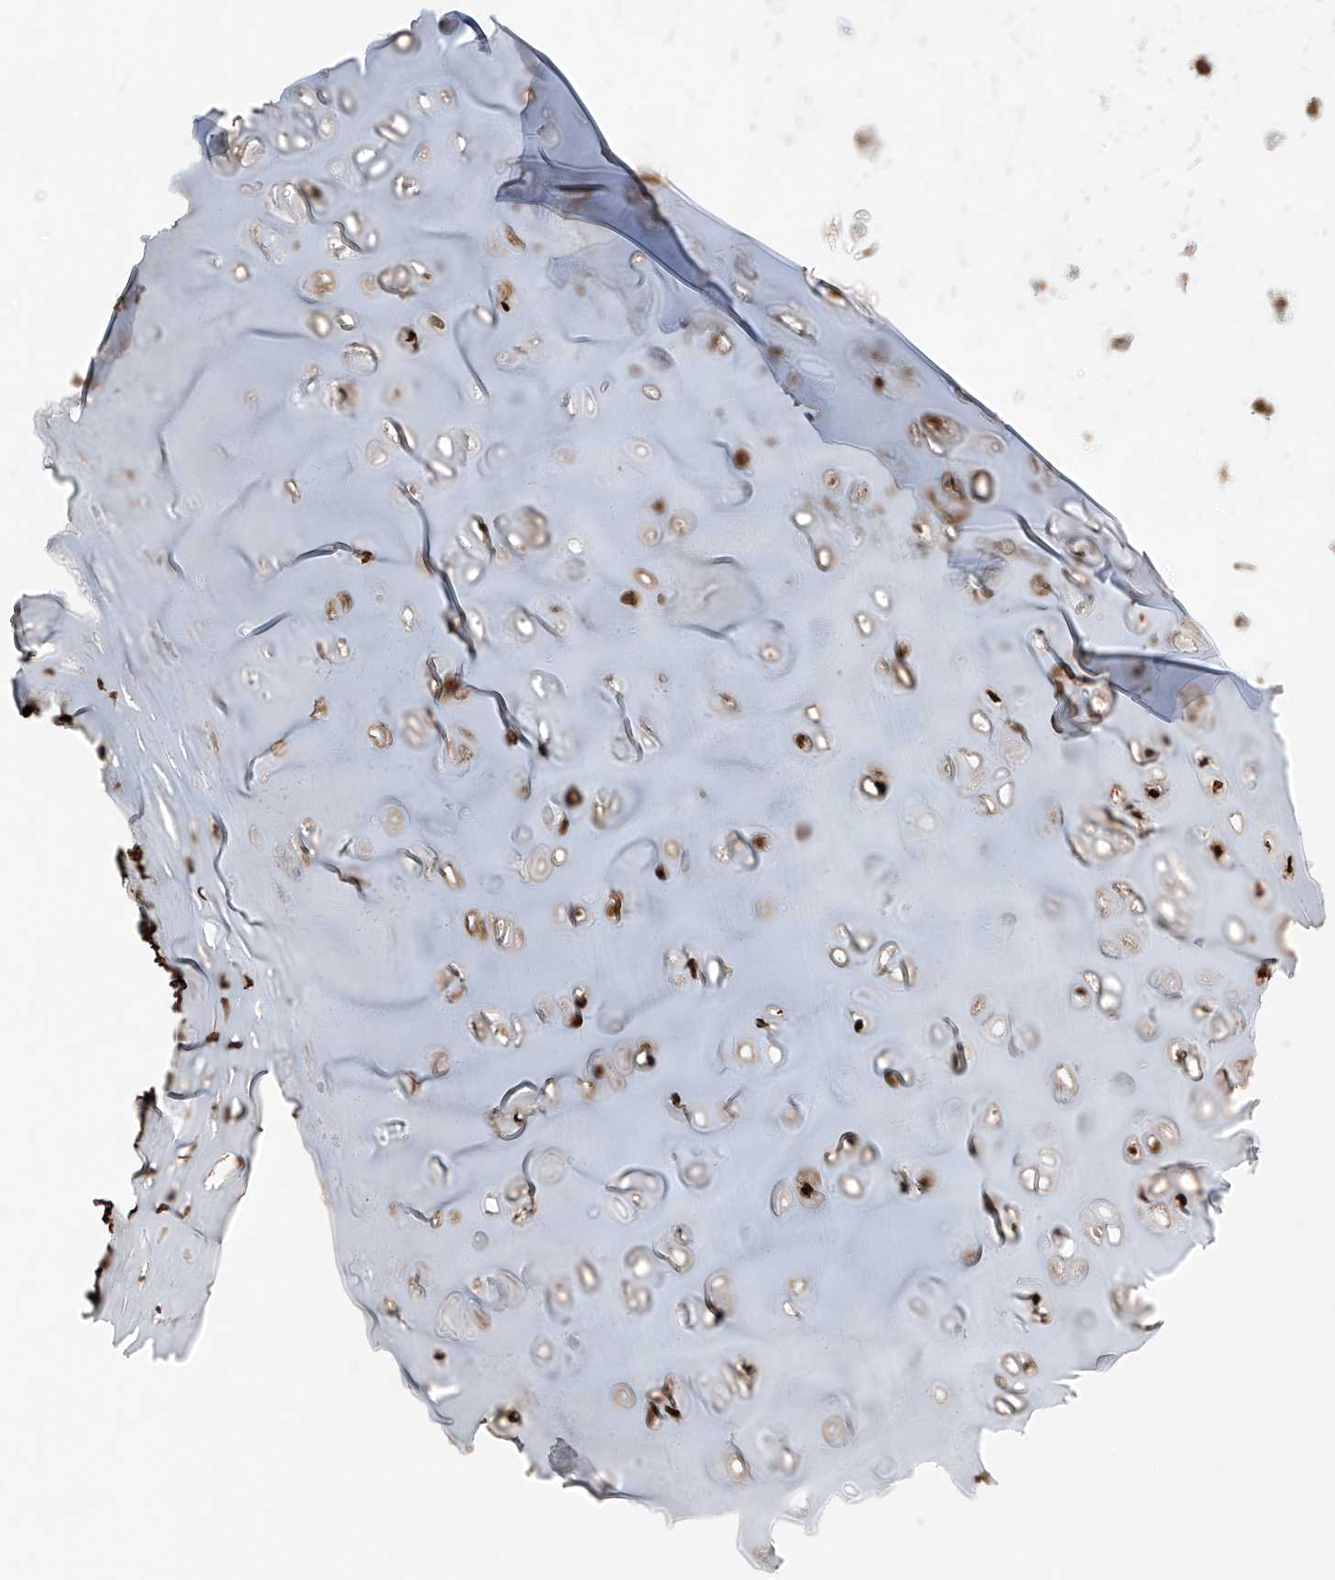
{"staining": {"intensity": "strong", "quantity": ">75%", "location": "nuclear"}, "tissue": "adipose tissue", "cell_type": "Adipocytes", "image_type": "normal", "snomed": [{"axis": "morphology", "description": "Normal tissue, NOS"}, {"axis": "morphology", "description": "Basal cell carcinoma"}, {"axis": "topography", "description": "Cartilage tissue"}, {"axis": "topography", "description": "Nasopharynx"}, {"axis": "topography", "description": "Oral tissue"}], "caption": "IHC photomicrograph of unremarkable adipose tissue stained for a protein (brown), which demonstrates high levels of strong nuclear expression in approximately >75% of adipocytes.", "gene": "RP9", "patient": {"sex": "female", "age": 77}}